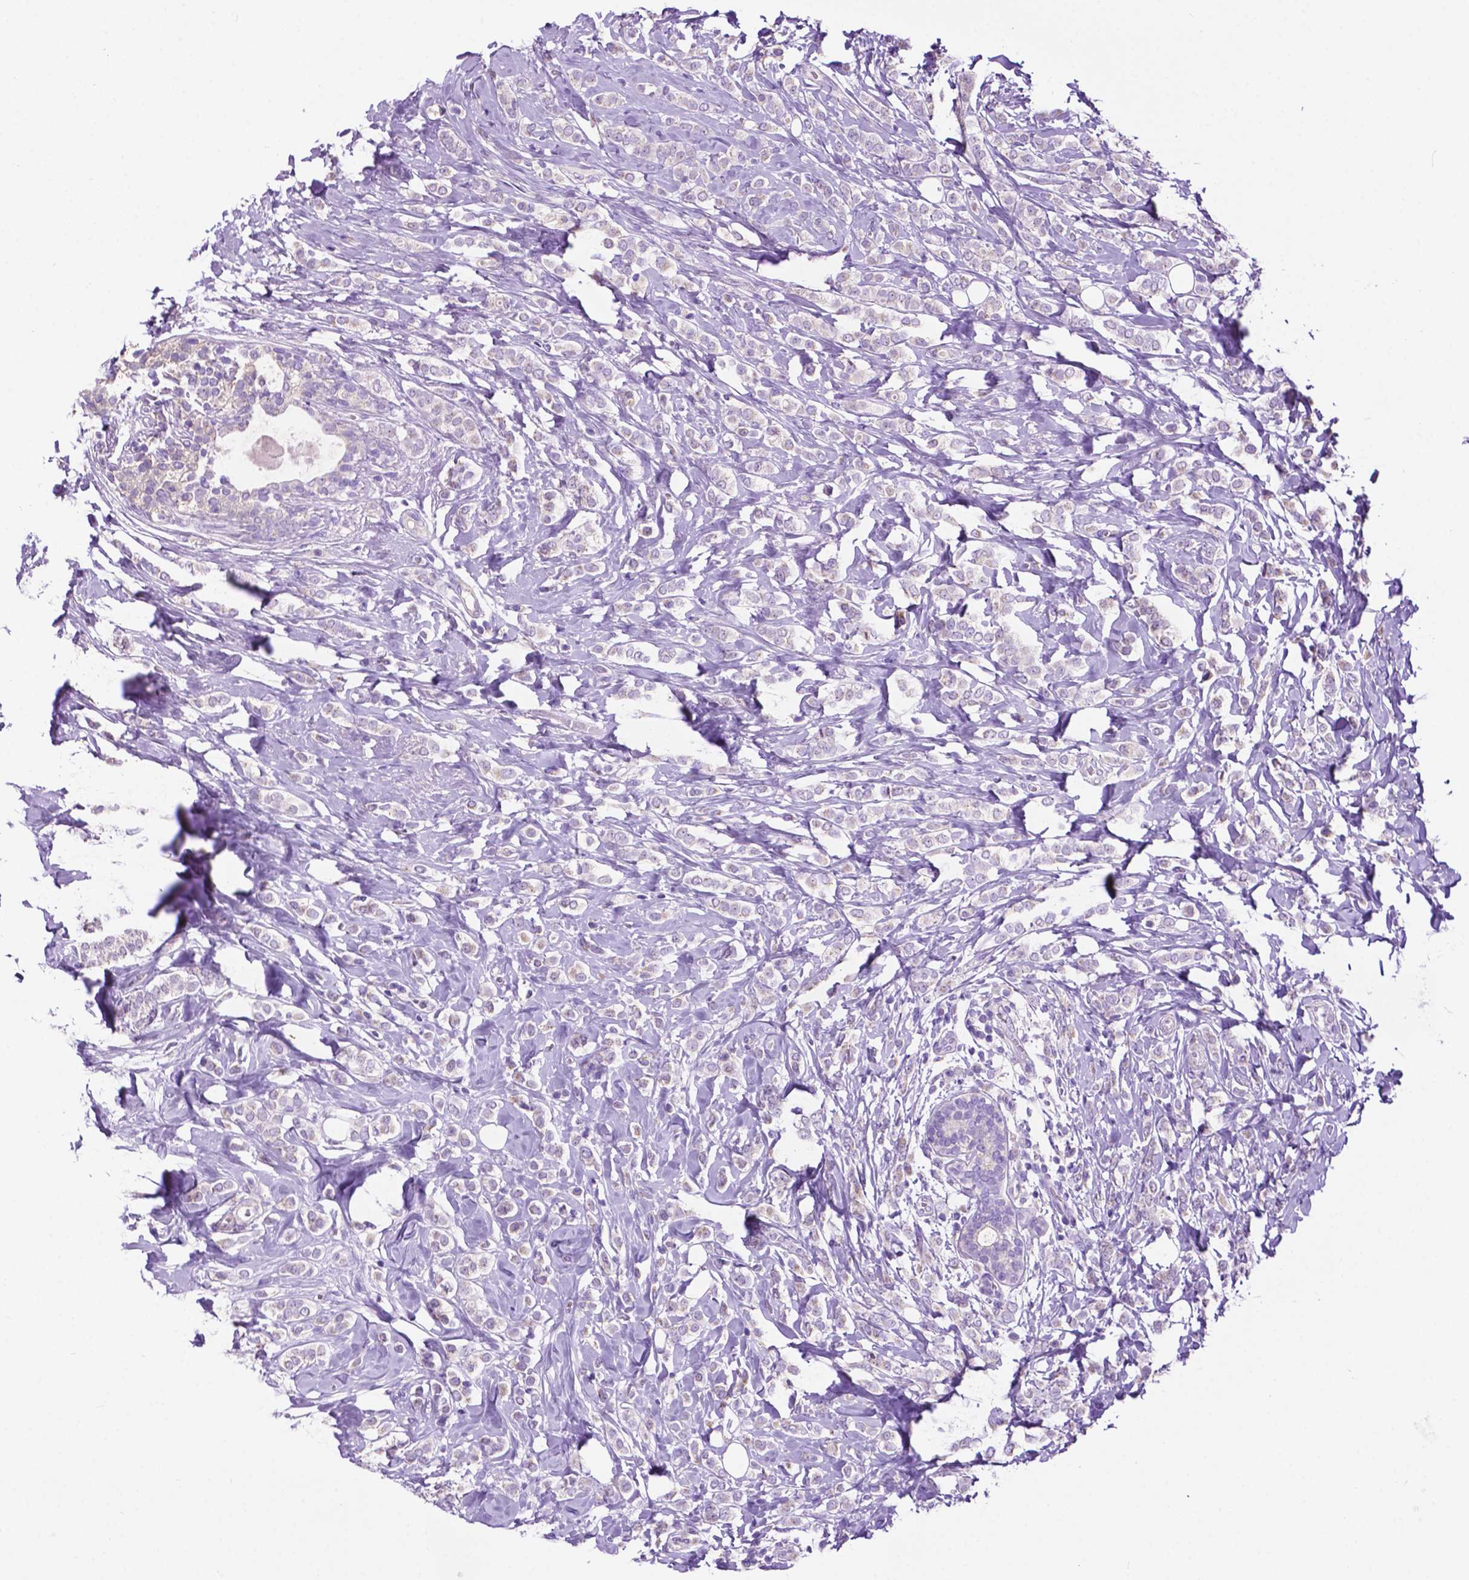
{"staining": {"intensity": "negative", "quantity": "none", "location": "none"}, "tissue": "breast cancer", "cell_type": "Tumor cells", "image_type": "cancer", "snomed": [{"axis": "morphology", "description": "Lobular carcinoma"}, {"axis": "topography", "description": "Breast"}], "caption": "A histopathology image of lobular carcinoma (breast) stained for a protein exhibits no brown staining in tumor cells.", "gene": "PHYHIP", "patient": {"sex": "female", "age": 49}}